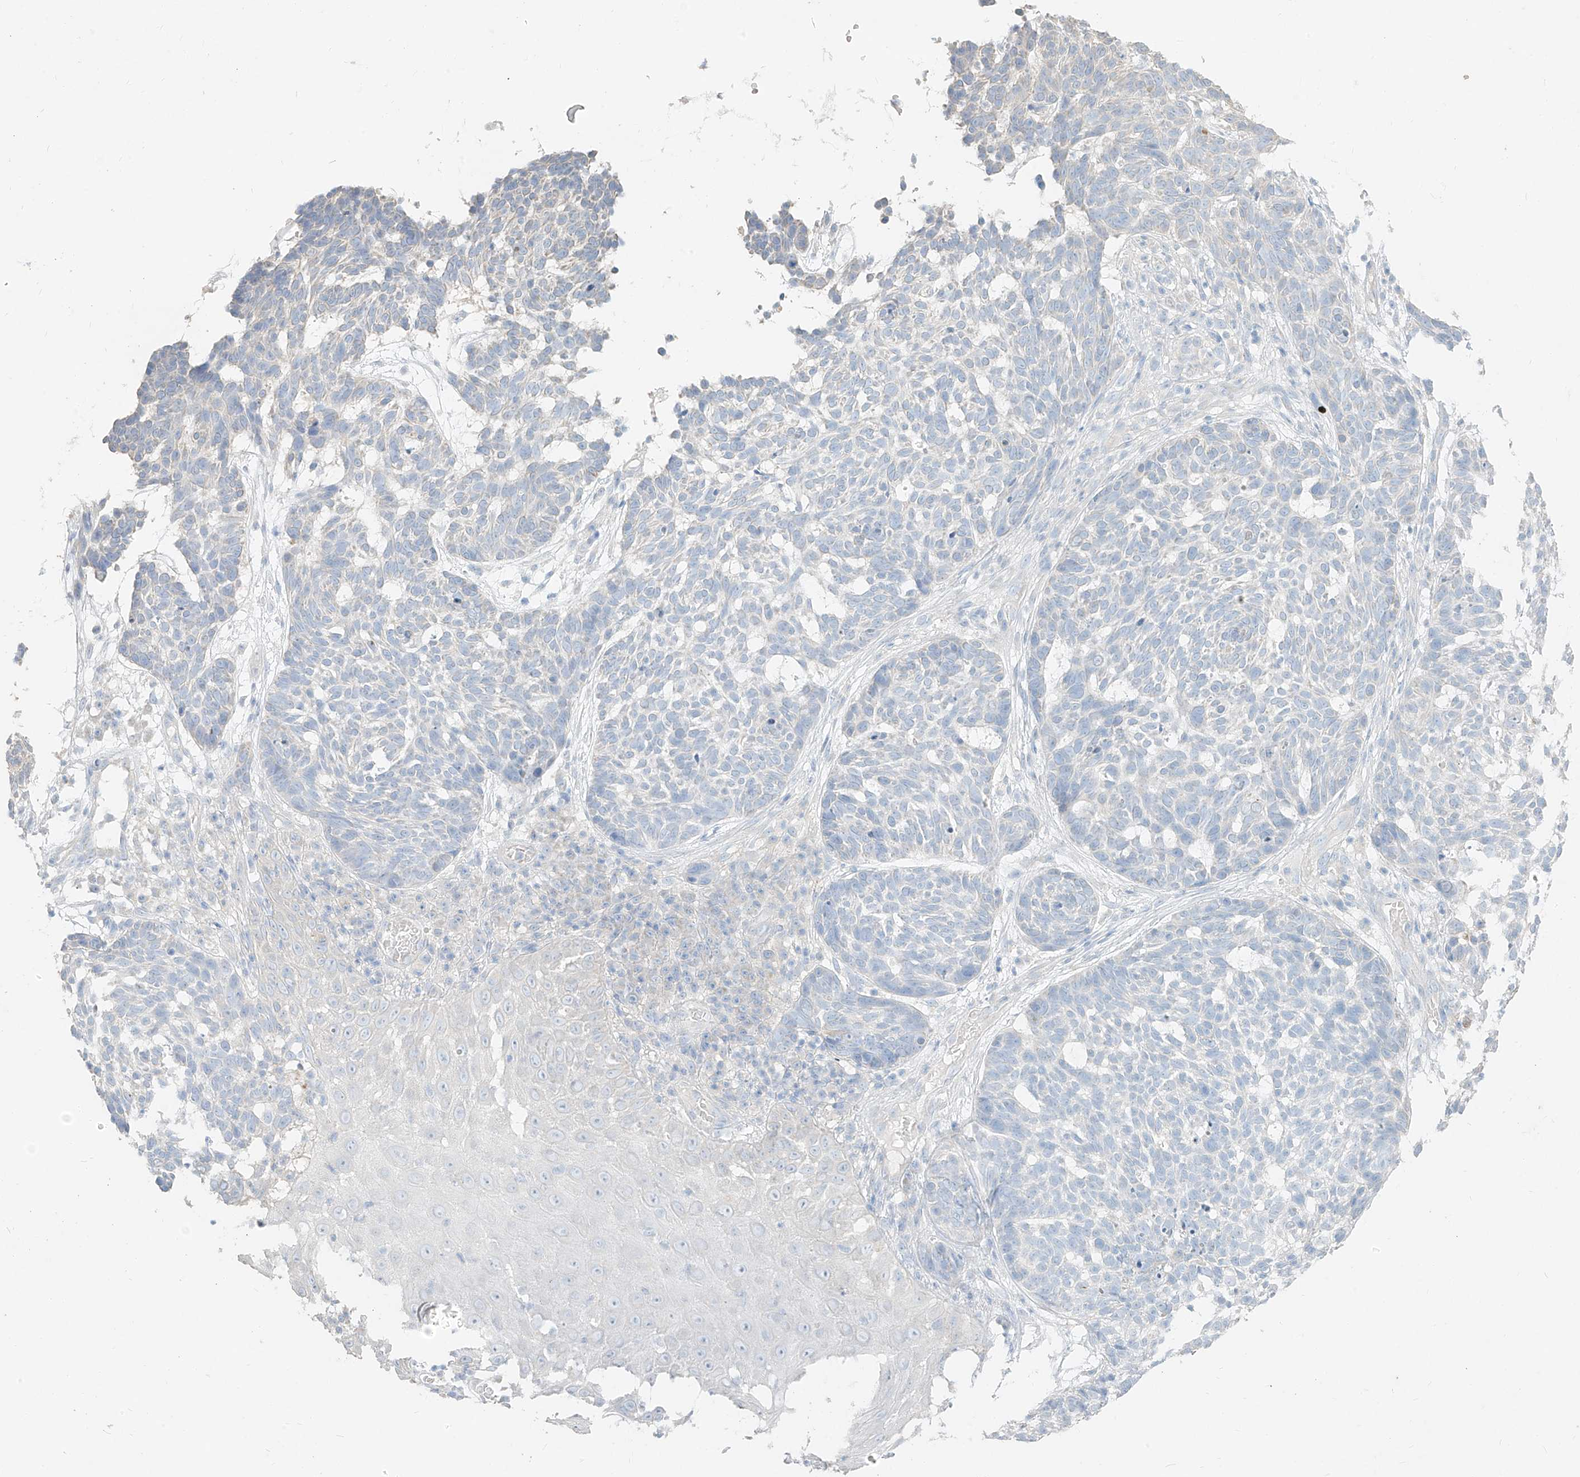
{"staining": {"intensity": "negative", "quantity": "none", "location": "none"}, "tissue": "skin cancer", "cell_type": "Tumor cells", "image_type": "cancer", "snomed": [{"axis": "morphology", "description": "Basal cell carcinoma"}, {"axis": "topography", "description": "Skin"}], "caption": "Tumor cells are negative for protein expression in human basal cell carcinoma (skin).", "gene": "ZZEF1", "patient": {"sex": "male", "age": 85}}